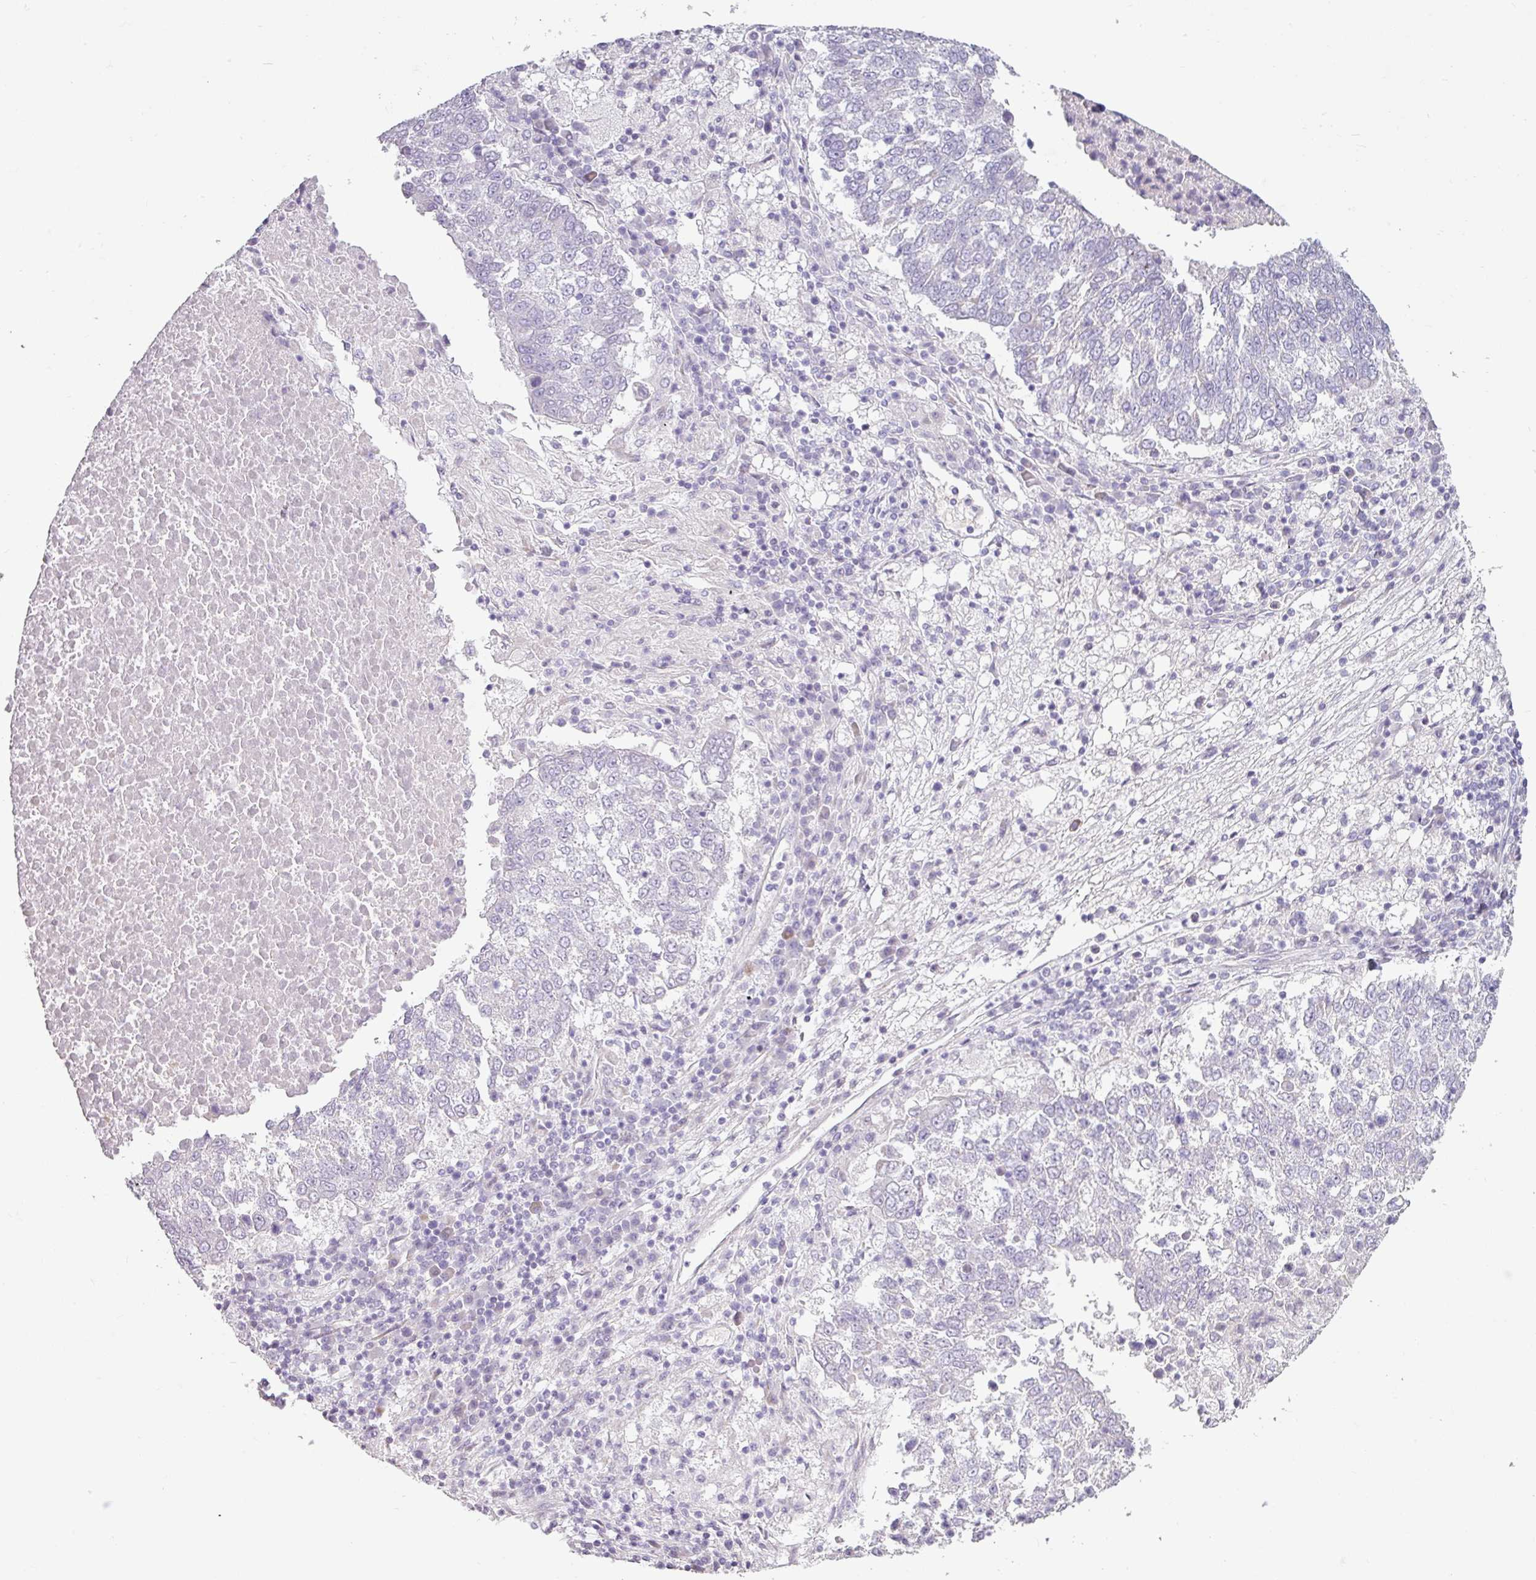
{"staining": {"intensity": "negative", "quantity": "none", "location": "none"}, "tissue": "lung cancer", "cell_type": "Tumor cells", "image_type": "cancer", "snomed": [{"axis": "morphology", "description": "Squamous cell carcinoma, NOS"}, {"axis": "topography", "description": "Lung"}], "caption": "Lung cancer (squamous cell carcinoma) was stained to show a protein in brown. There is no significant positivity in tumor cells. (DAB IHC, high magnification).", "gene": "CLCA1", "patient": {"sex": "male", "age": 73}}